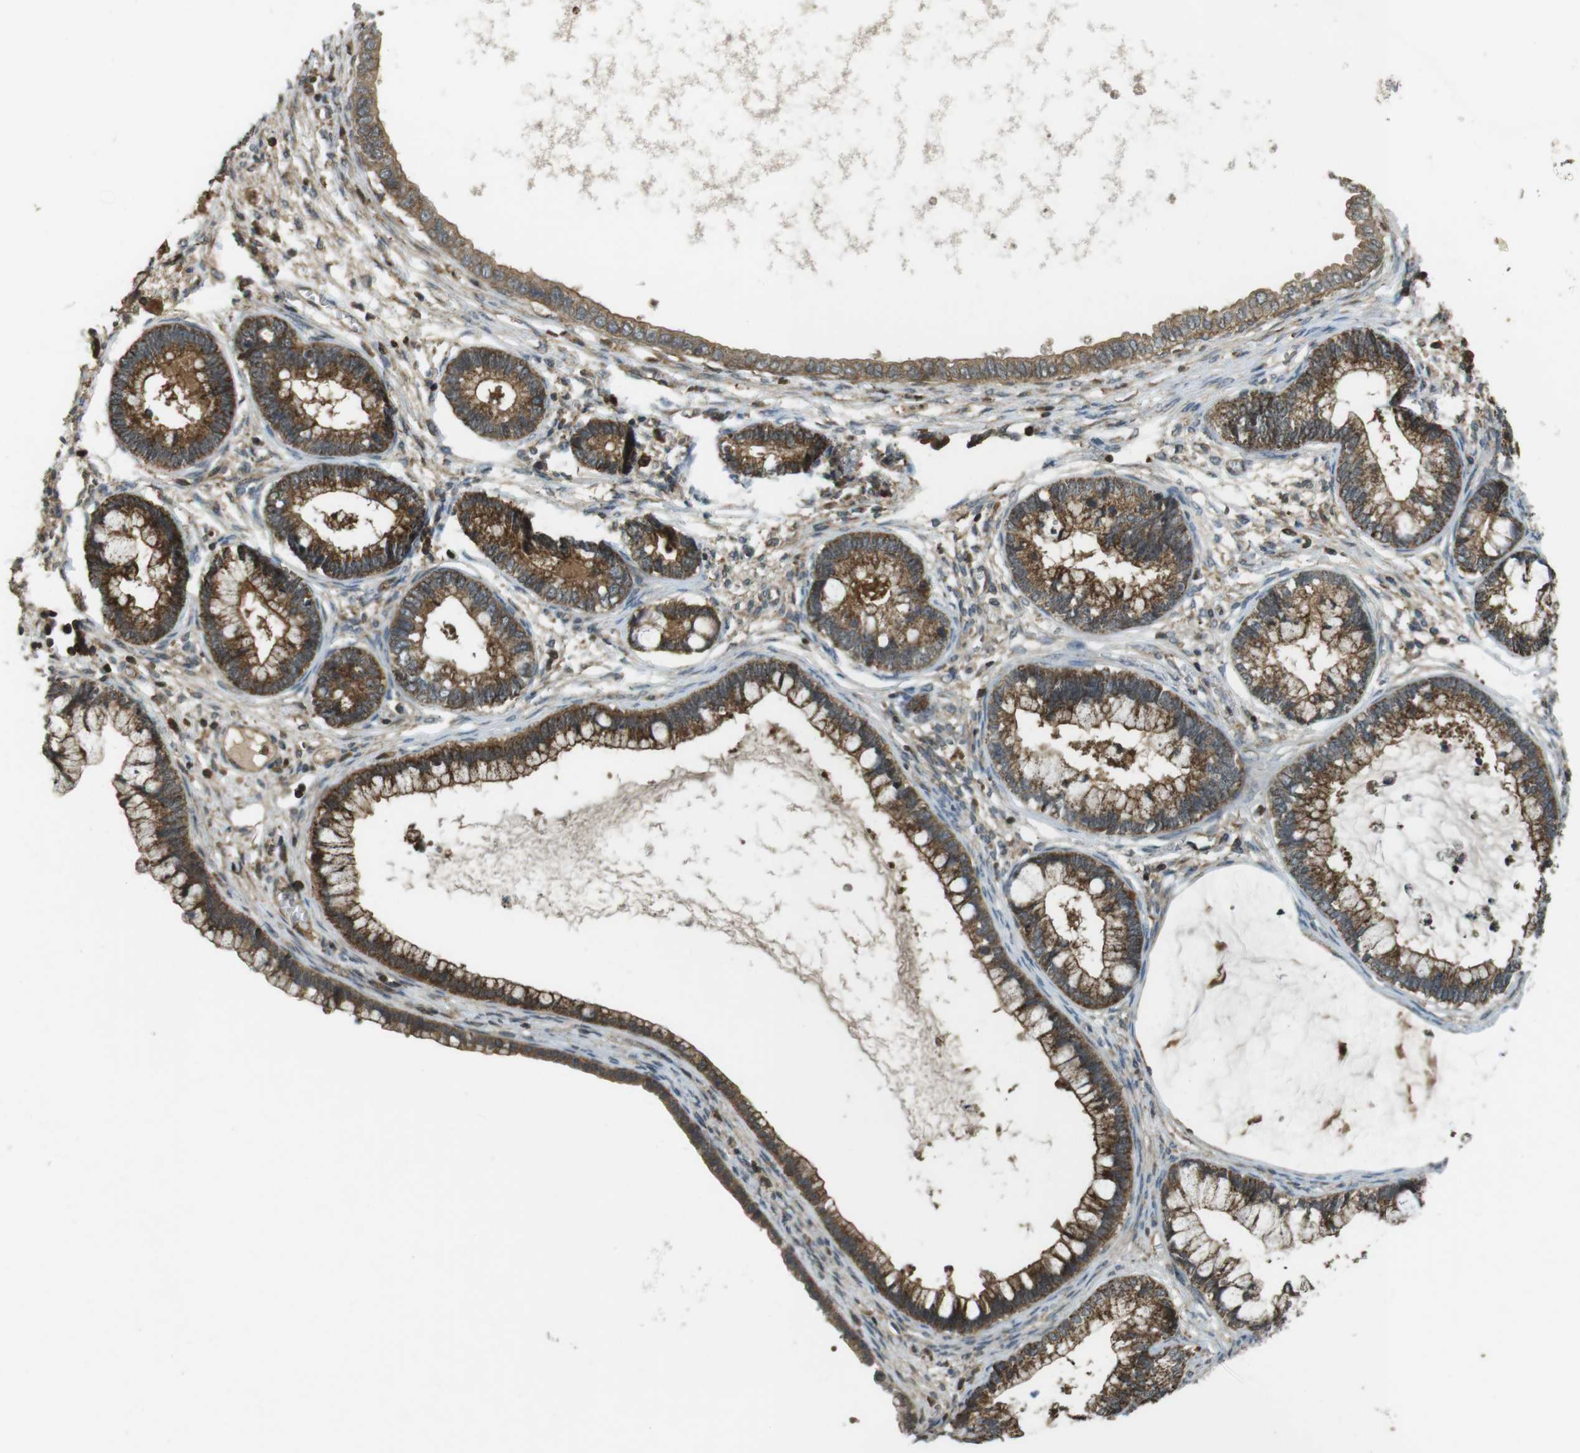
{"staining": {"intensity": "strong", "quantity": ">75%", "location": "cytoplasmic/membranous"}, "tissue": "cervical cancer", "cell_type": "Tumor cells", "image_type": "cancer", "snomed": [{"axis": "morphology", "description": "Adenocarcinoma, NOS"}, {"axis": "topography", "description": "Cervix"}], "caption": "Brown immunohistochemical staining in cervical cancer shows strong cytoplasmic/membranous staining in about >75% of tumor cells.", "gene": "LRRC3B", "patient": {"sex": "female", "age": 44}}